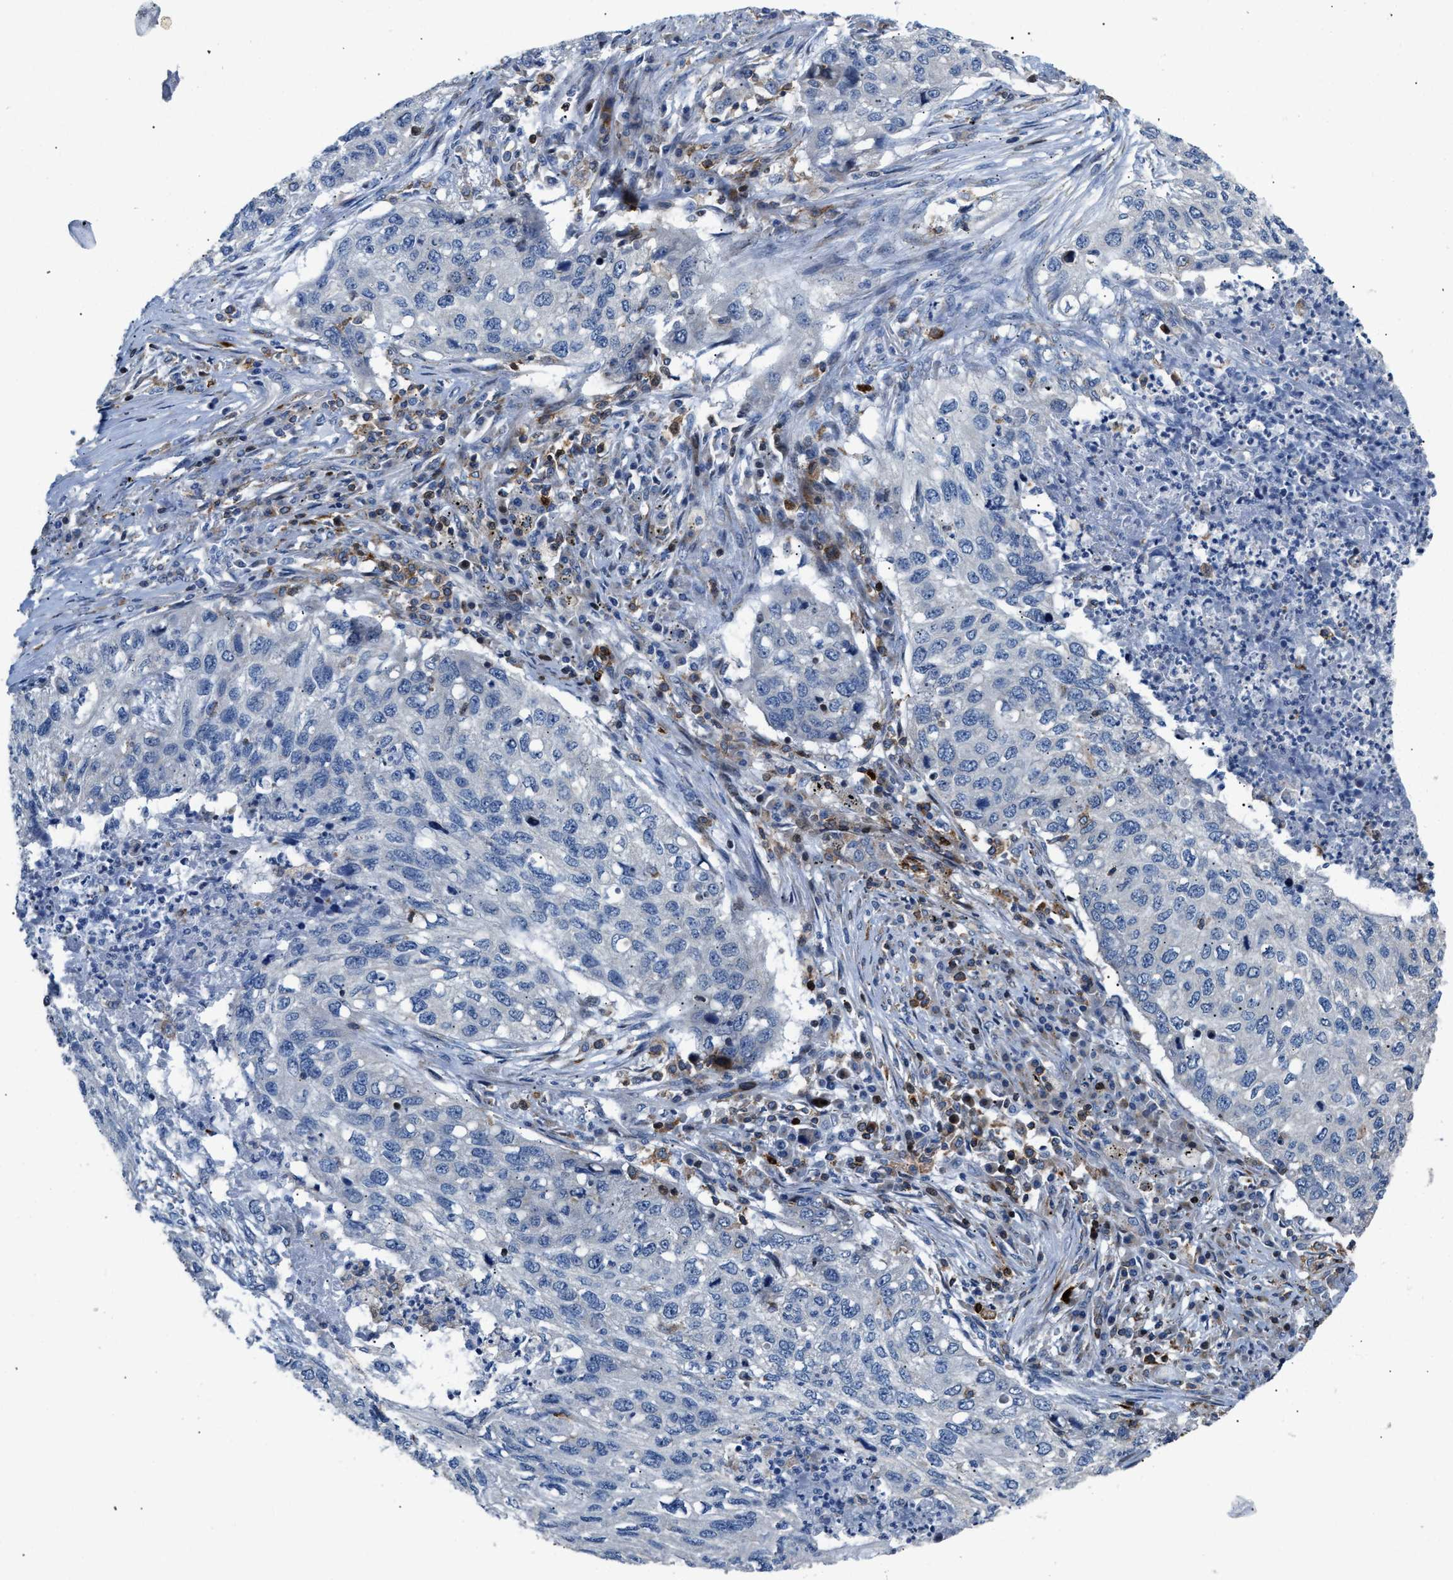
{"staining": {"intensity": "negative", "quantity": "none", "location": "none"}, "tissue": "lung cancer", "cell_type": "Tumor cells", "image_type": "cancer", "snomed": [{"axis": "morphology", "description": "Squamous cell carcinoma, NOS"}, {"axis": "topography", "description": "Lung"}], "caption": "Lung cancer (squamous cell carcinoma) was stained to show a protein in brown. There is no significant positivity in tumor cells. (Stains: DAB immunohistochemistry with hematoxylin counter stain, Microscopy: brightfield microscopy at high magnification).", "gene": "ATP9A", "patient": {"sex": "female", "age": 63}}